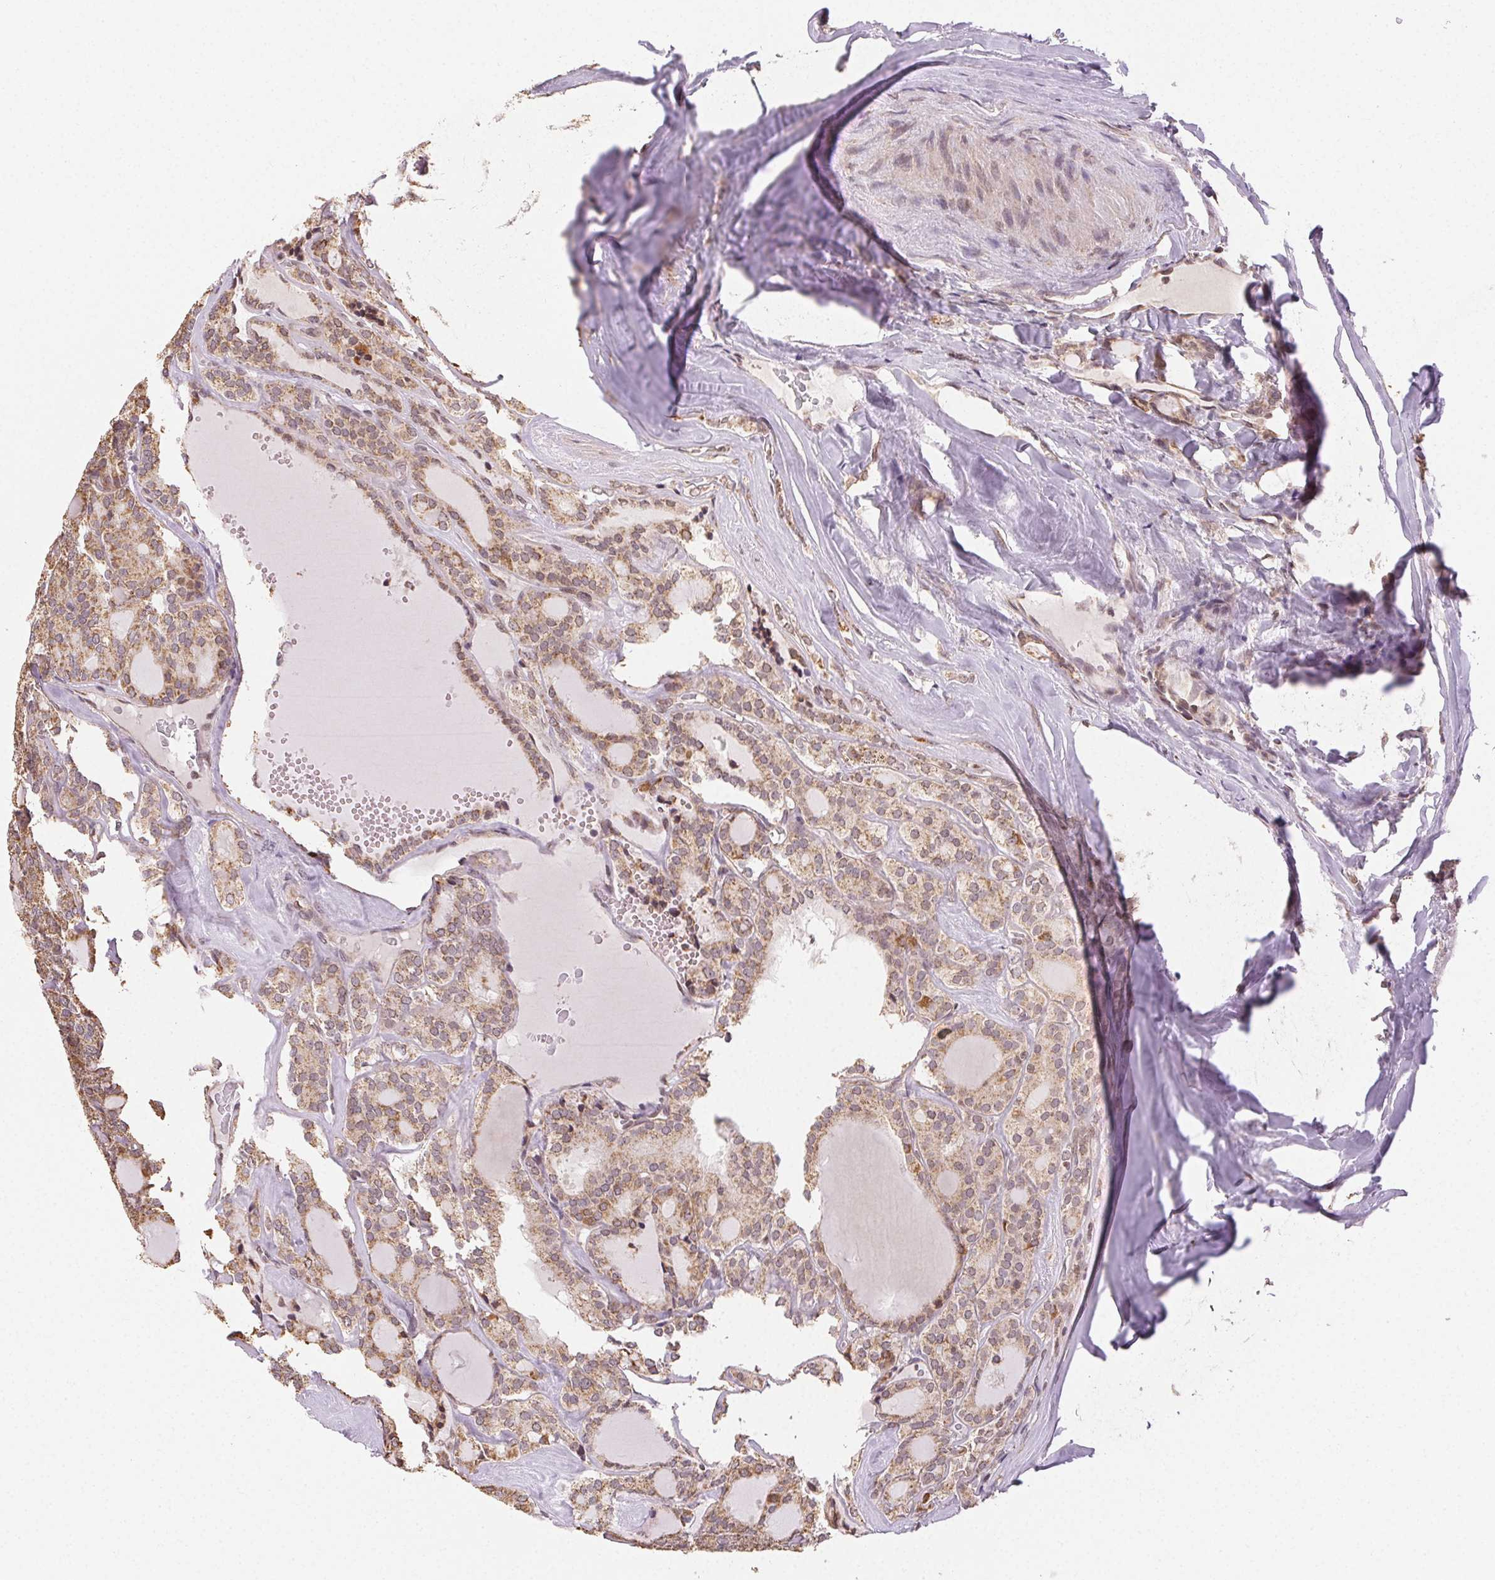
{"staining": {"intensity": "moderate", "quantity": ">75%", "location": "cytoplasmic/membranous"}, "tissue": "thyroid cancer", "cell_type": "Tumor cells", "image_type": "cancer", "snomed": [{"axis": "morphology", "description": "Follicular adenoma carcinoma, NOS"}, {"axis": "topography", "description": "Thyroid gland"}], "caption": "The photomicrograph exhibits immunohistochemical staining of follicular adenoma carcinoma (thyroid). There is moderate cytoplasmic/membranous expression is identified in about >75% of tumor cells. The staining was performed using DAB to visualize the protein expression in brown, while the nuclei were stained in blue with hematoxylin (Magnification: 20x).", "gene": "PIWIL4", "patient": {"sex": "male", "age": 74}}